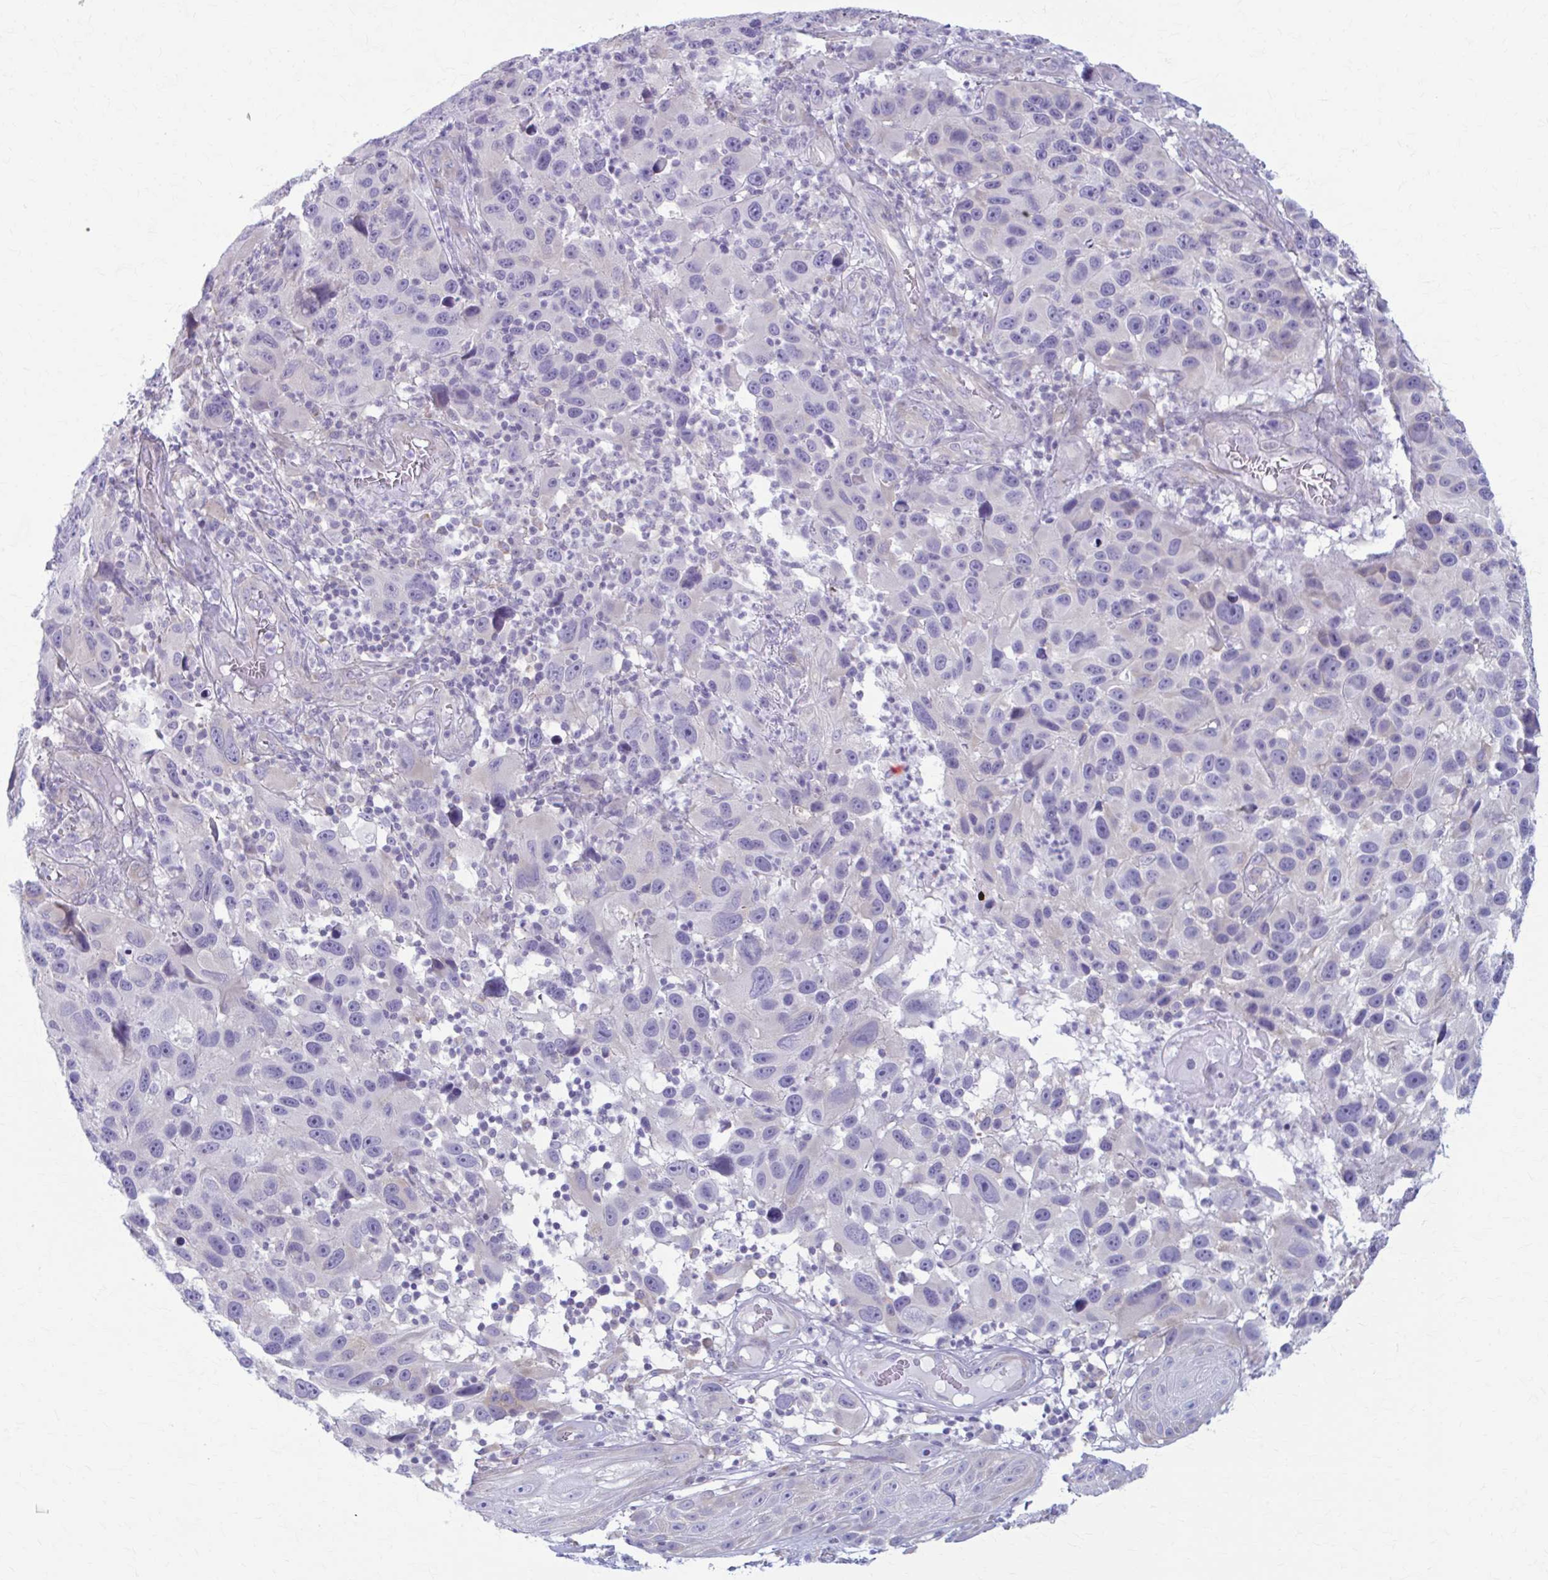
{"staining": {"intensity": "negative", "quantity": "none", "location": "none"}, "tissue": "melanoma", "cell_type": "Tumor cells", "image_type": "cancer", "snomed": [{"axis": "morphology", "description": "Malignant melanoma, NOS"}, {"axis": "topography", "description": "Skin"}], "caption": "Tumor cells are negative for protein expression in human melanoma.", "gene": "PRKRA", "patient": {"sex": "male", "age": 53}}